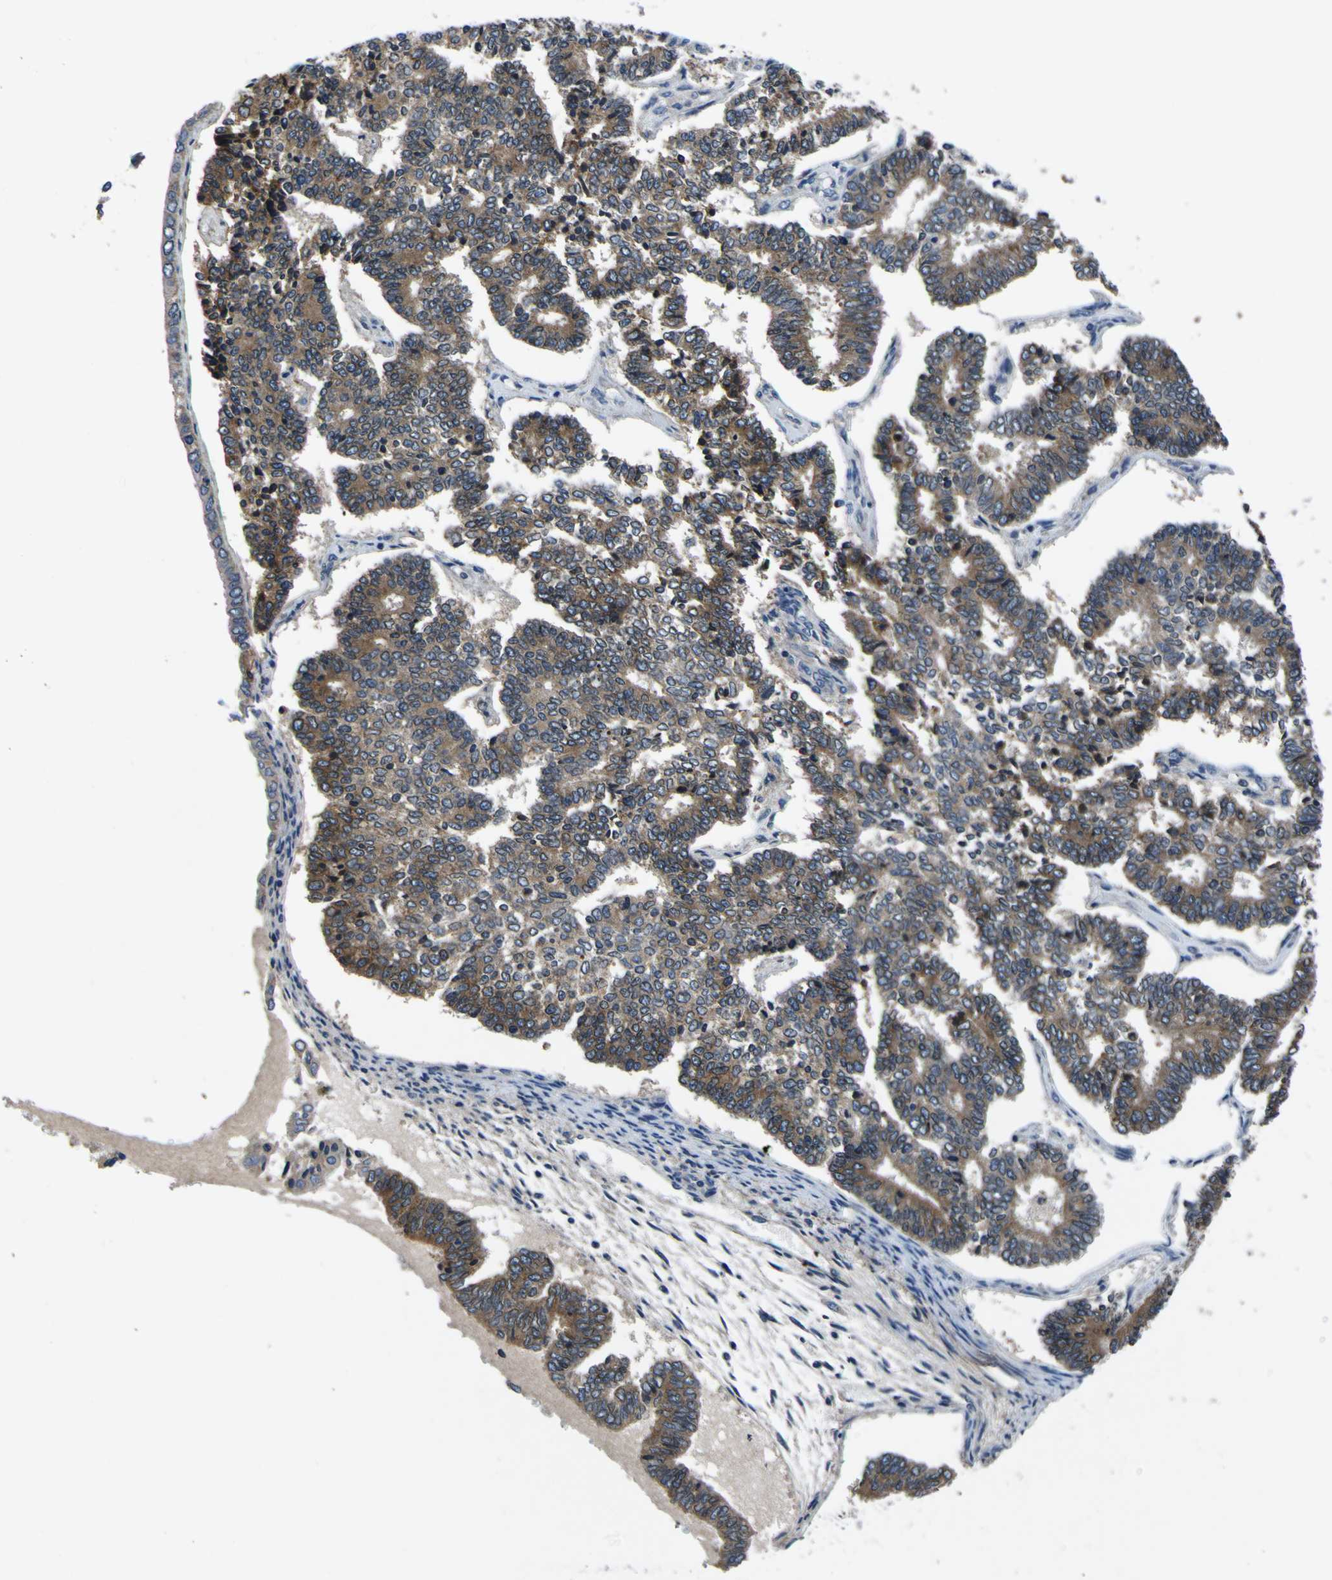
{"staining": {"intensity": "moderate", "quantity": ">75%", "location": "cytoplasmic/membranous"}, "tissue": "endometrial cancer", "cell_type": "Tumor cells", "image_type": "cancer", "snomed": [{"axis": "morphology", "description": "Adenocarcinoma, NOS"}, {"axis": "topography", "description": "Endometrium"}], "caption": "Protein staining of adenocarcinoma (endometrial) tissue reveals moderate cytoplasmic/membranous expression in about >75% of tumor cells.", "gene": "EPHB4", "patient": {"sex": "female", "age": 70}}